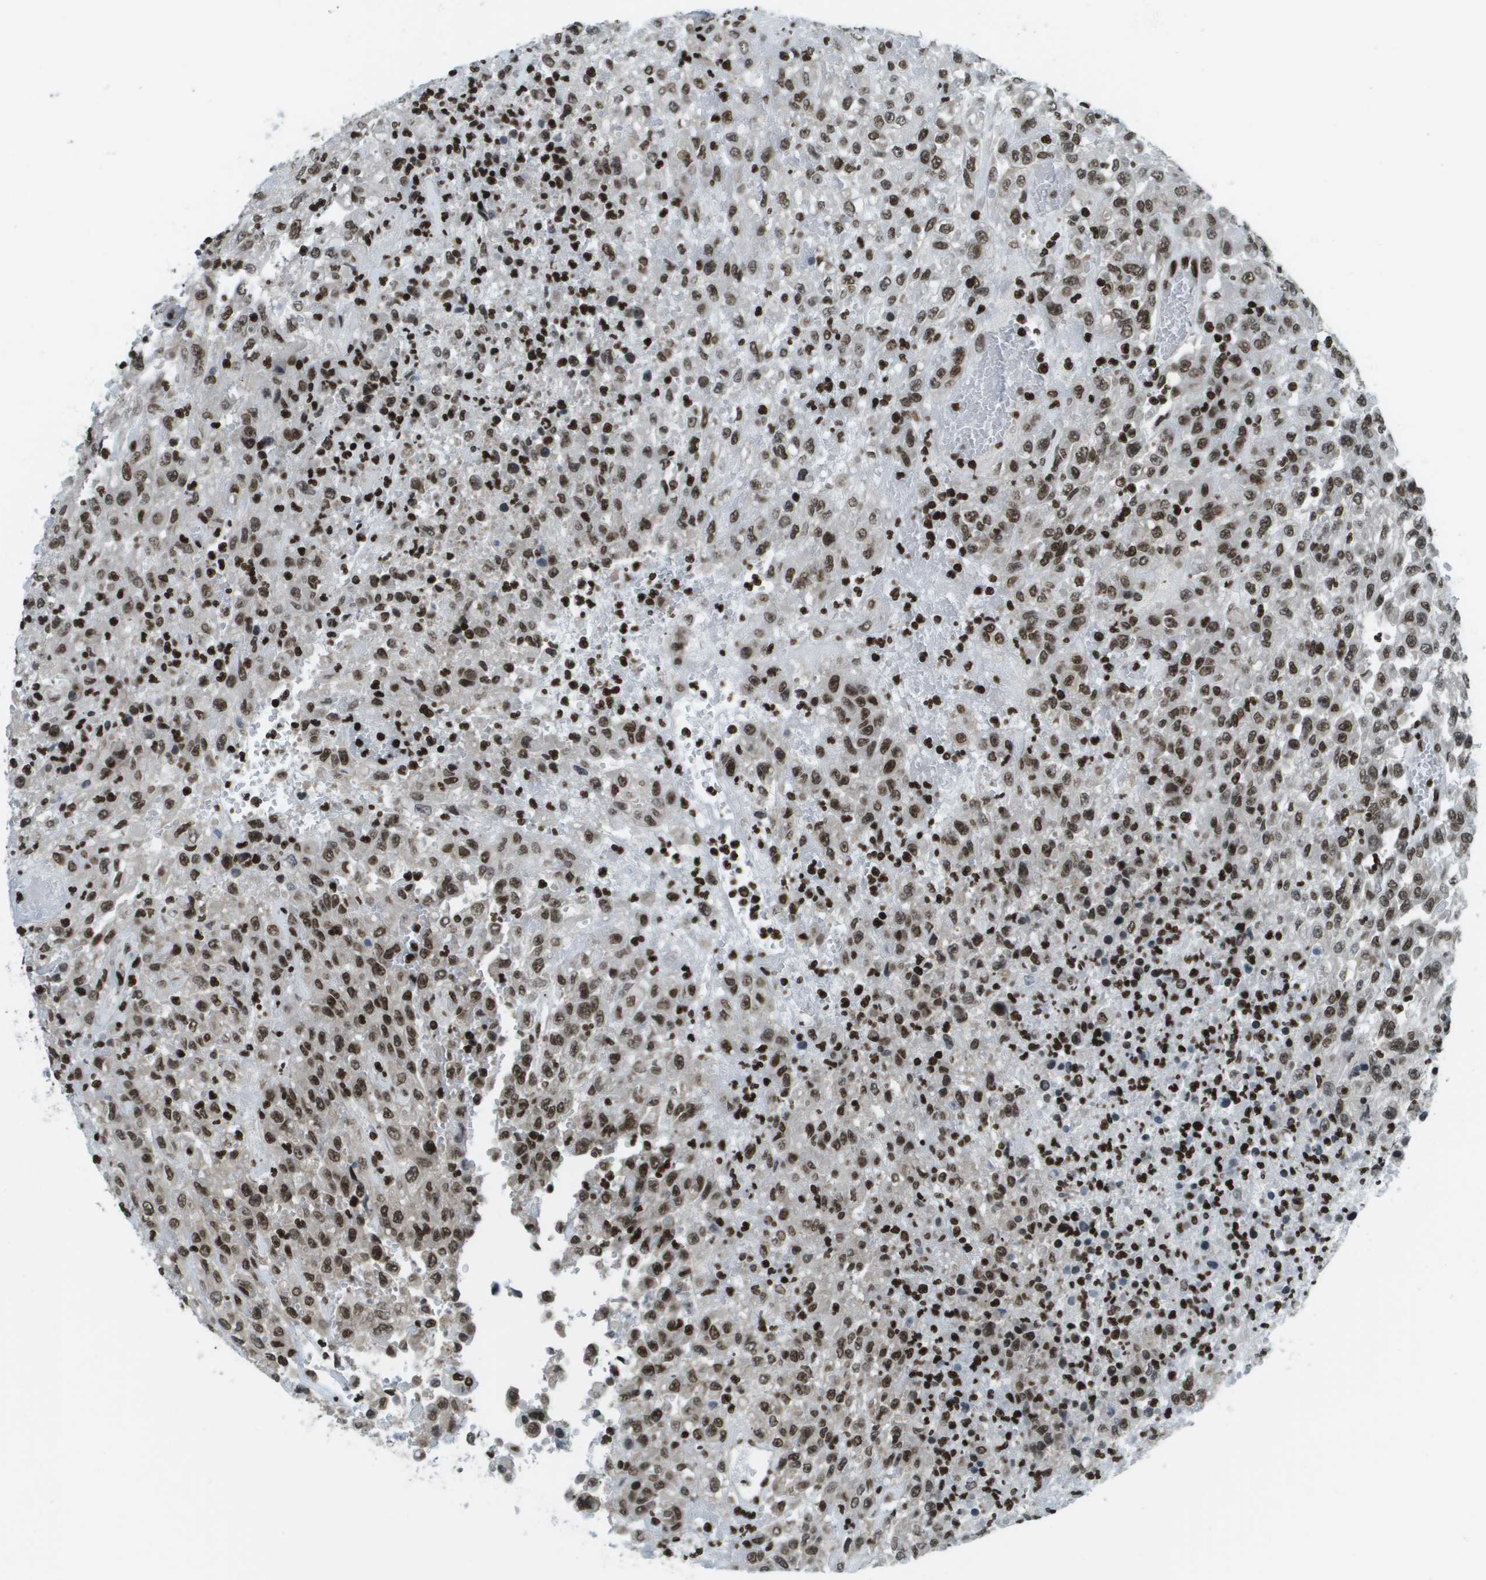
{"staining": {"intensity": "strong", "quantity": ">75%", "location": "nuclear"}, "tissue": "urothelial cancer", "cell_type": "Tumor cells", "image_type": "cancer", "snomed": [{"axis": "morphology", "description": "Urothelial carcinoma, High grade"}, {"axis": "topography", "description": "Urinary bladder"}], "caption": "An immunohistochemistry histopathology image of tumor tissue is shown. Protein staining in brown shows strong nuclear positivity in urothelial cancer within tumor cells.", "gene": "GLYR1", "patient": {"sex": "male", "age": 46}}